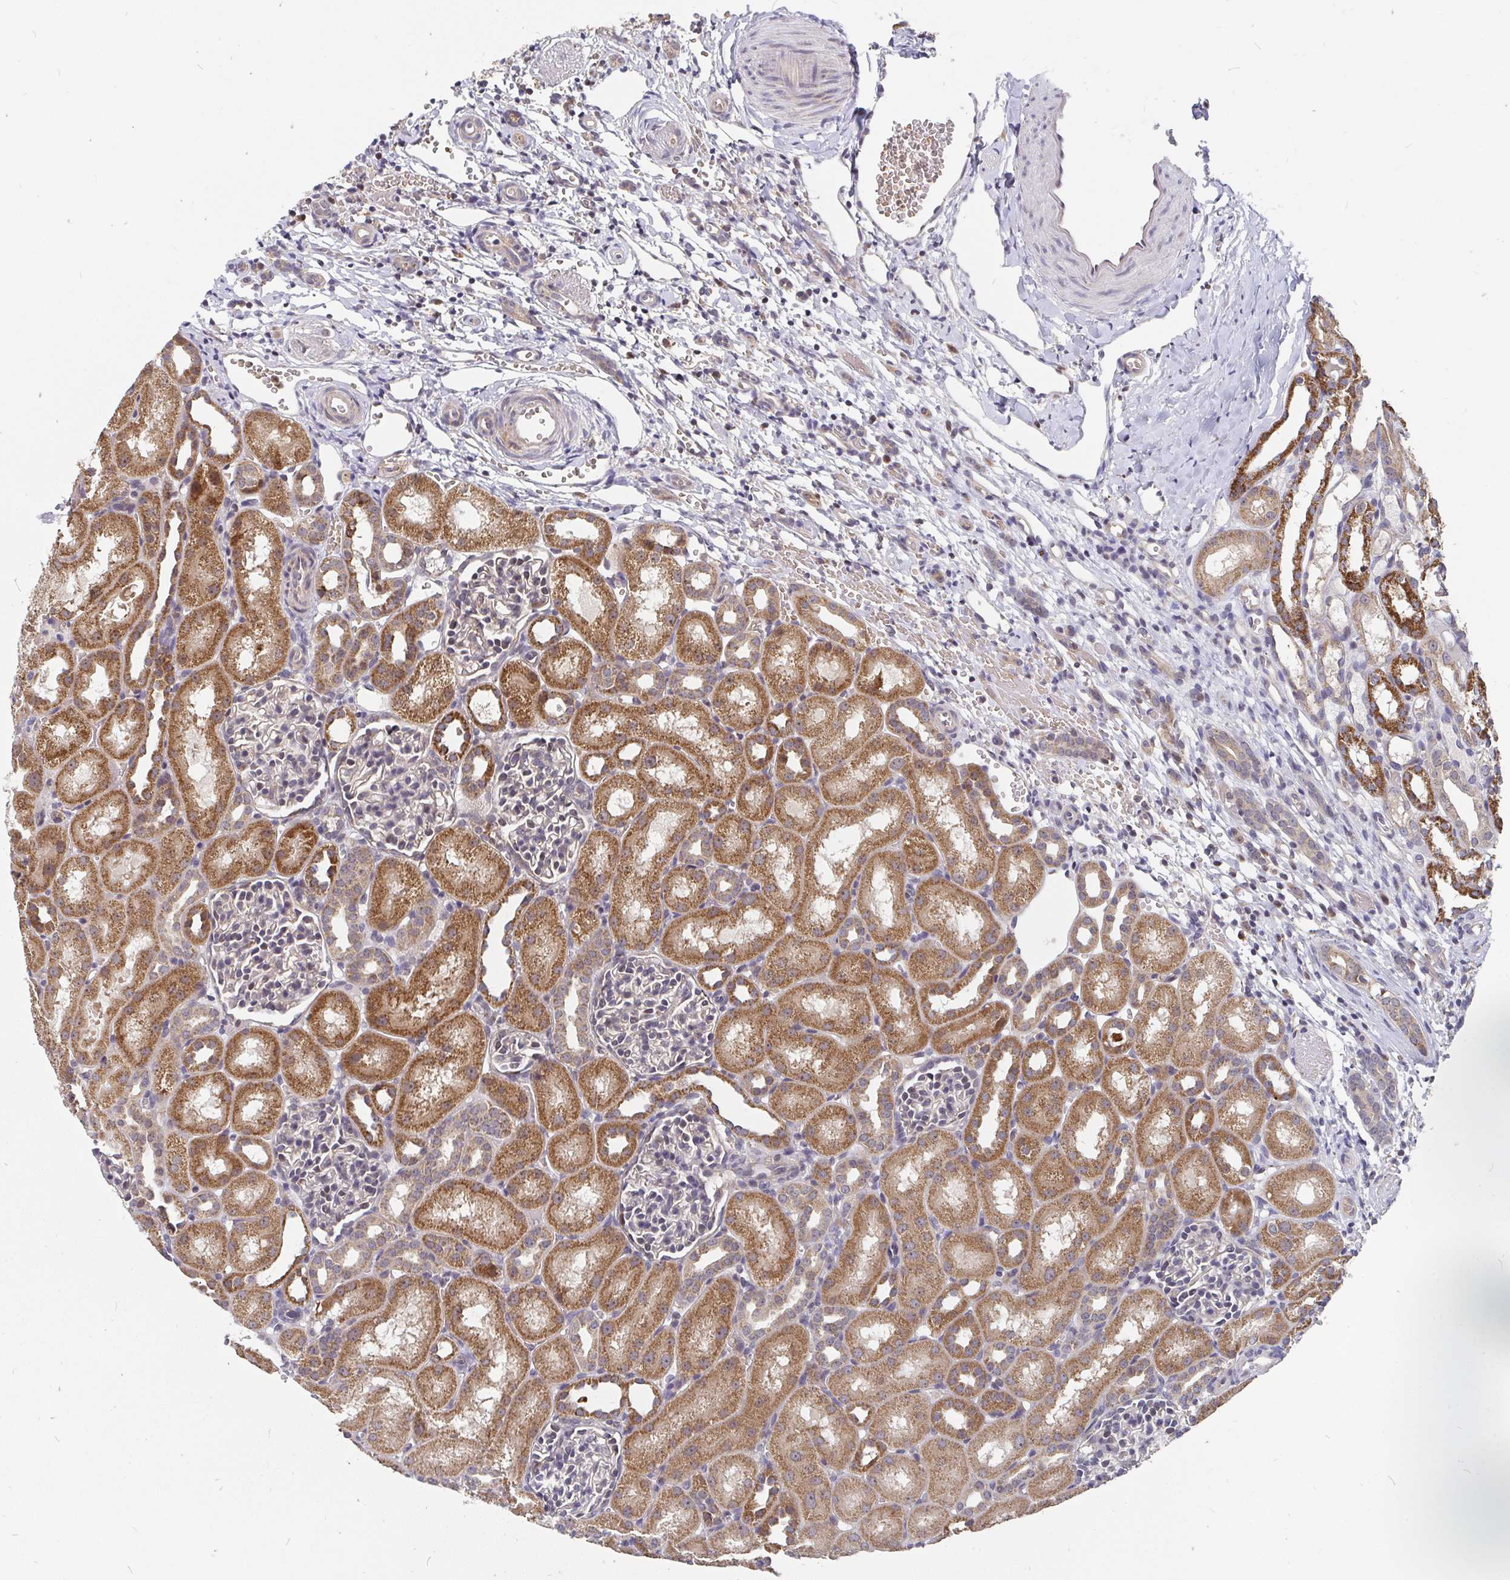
{"staining": {"intensity": "weak", "quantity": "<25%", "location": "cytoplasmic/membranous"}, "tissue": "kidney", "cell_type": "Cells in glomeruli", "image_type": "normal", "snomed": [{"axis": "morphology", "description": "Normal tissue, NOS"}, {"axis": "topography", "description": "Kidney"}], "caption": "DAB (3,3'-diaminobenzidine) immunohistochemical staining of unremarkable kidney demonstrates no significant staining in cells in glomeruli. The staining was performed using DAB (3,3'-diaminobenzidine) to visualize the protein expression in brown, while the nuclei were stained in blue with hematoxylin (Magnification: 20x).", "gene": "PDF", "patient": {"sex": "male", "age": 1}}